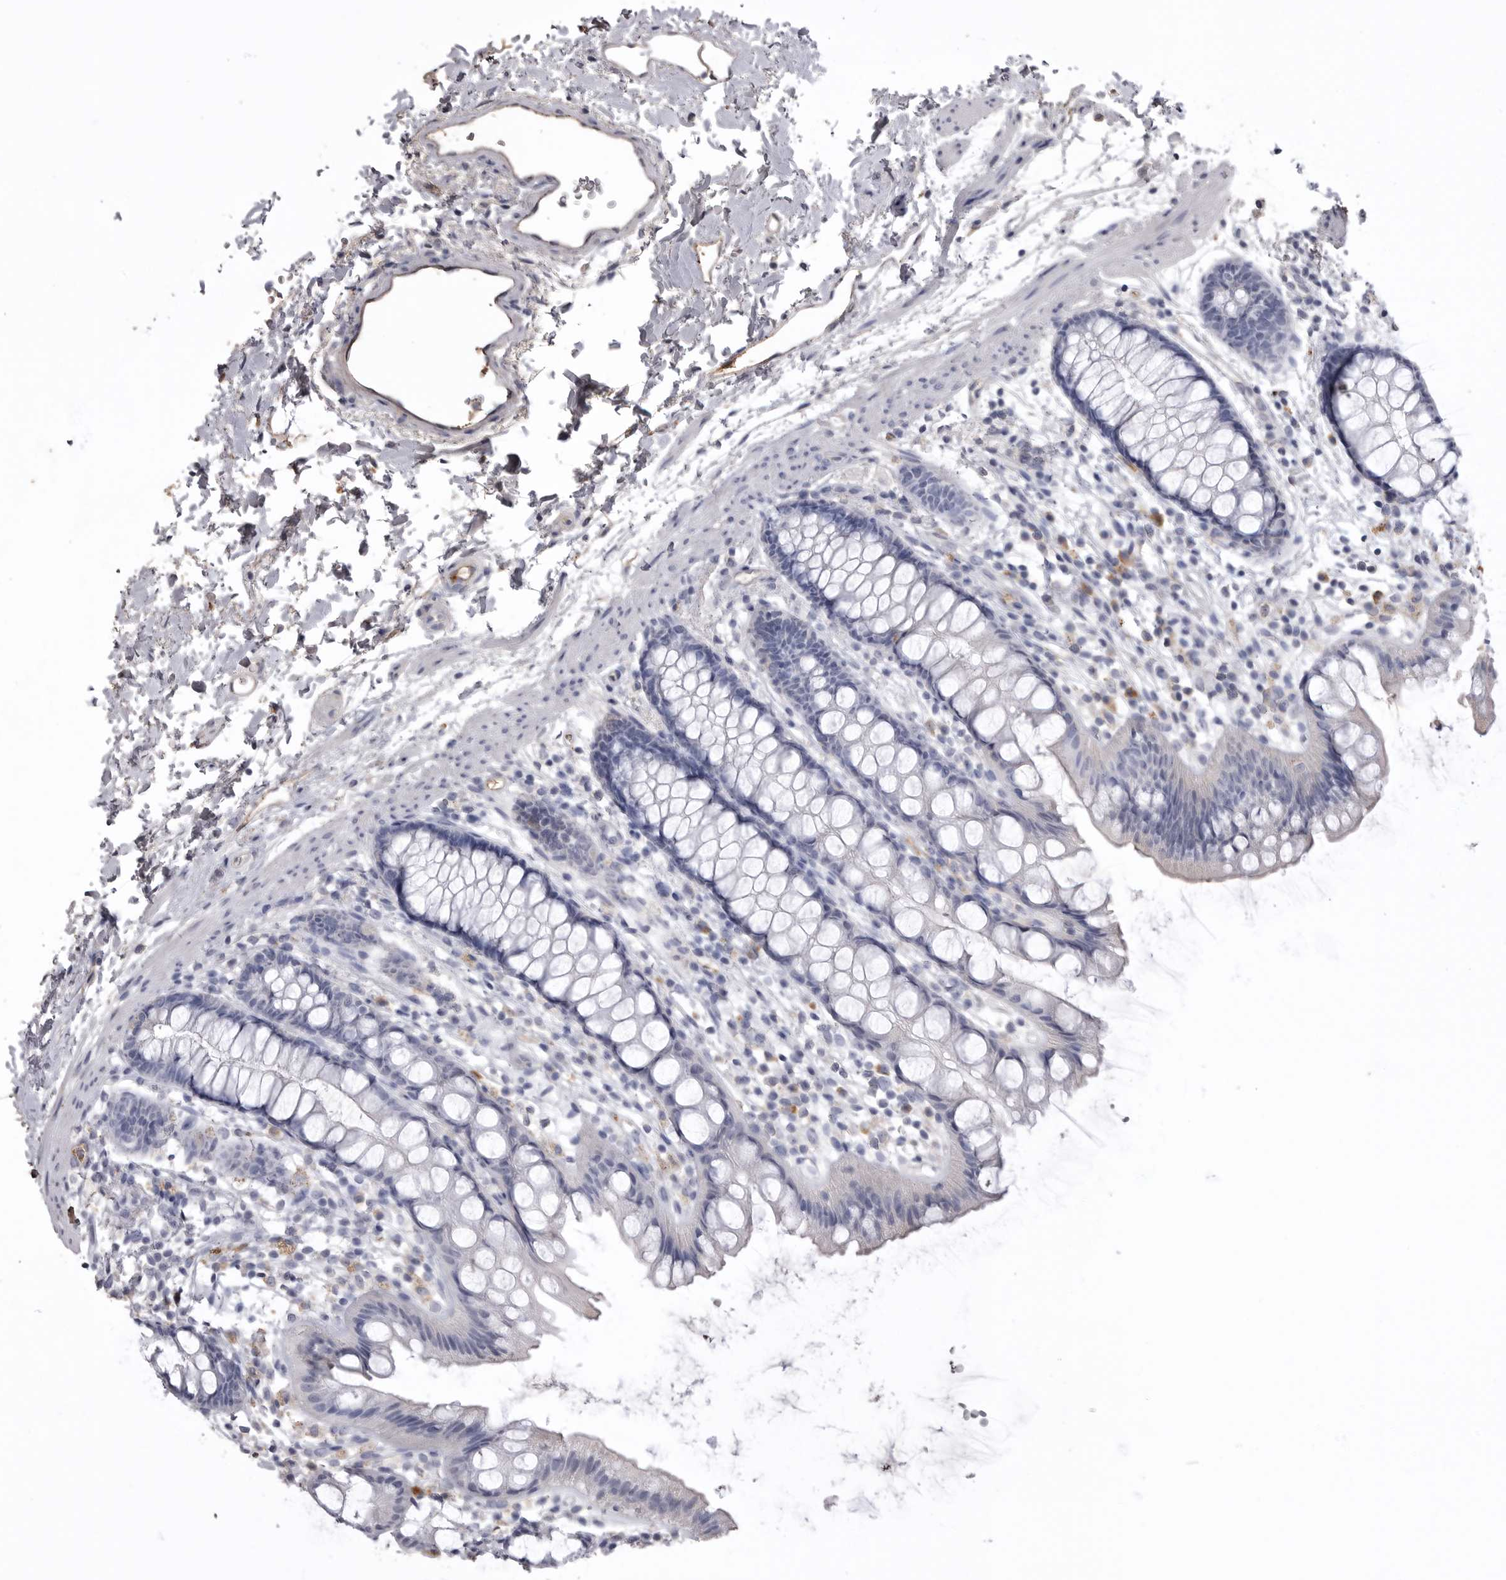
{"staining": {"intensity": "negative", "quantity": "none", "location": "none"}, "tissue": "rectum", "cell_type": "Glandular cells", "image_type": "normal", "snomed": [{"axis": "morphology", "description": "Normal tissue, NOS"}, {"axis": "topography", "description": "Rectum"}], "caption": "There is no significant expression in glandular cells of rectum. (Stains: DAB (3,3'-diaminobenzidine) immunohistochemistry (IHC) with hematoxylin counter stain, Microscopy: brightfield microscopy at high magnification).", "gene": "AHSG", "patient": {"sex": "female", "age": 65}}